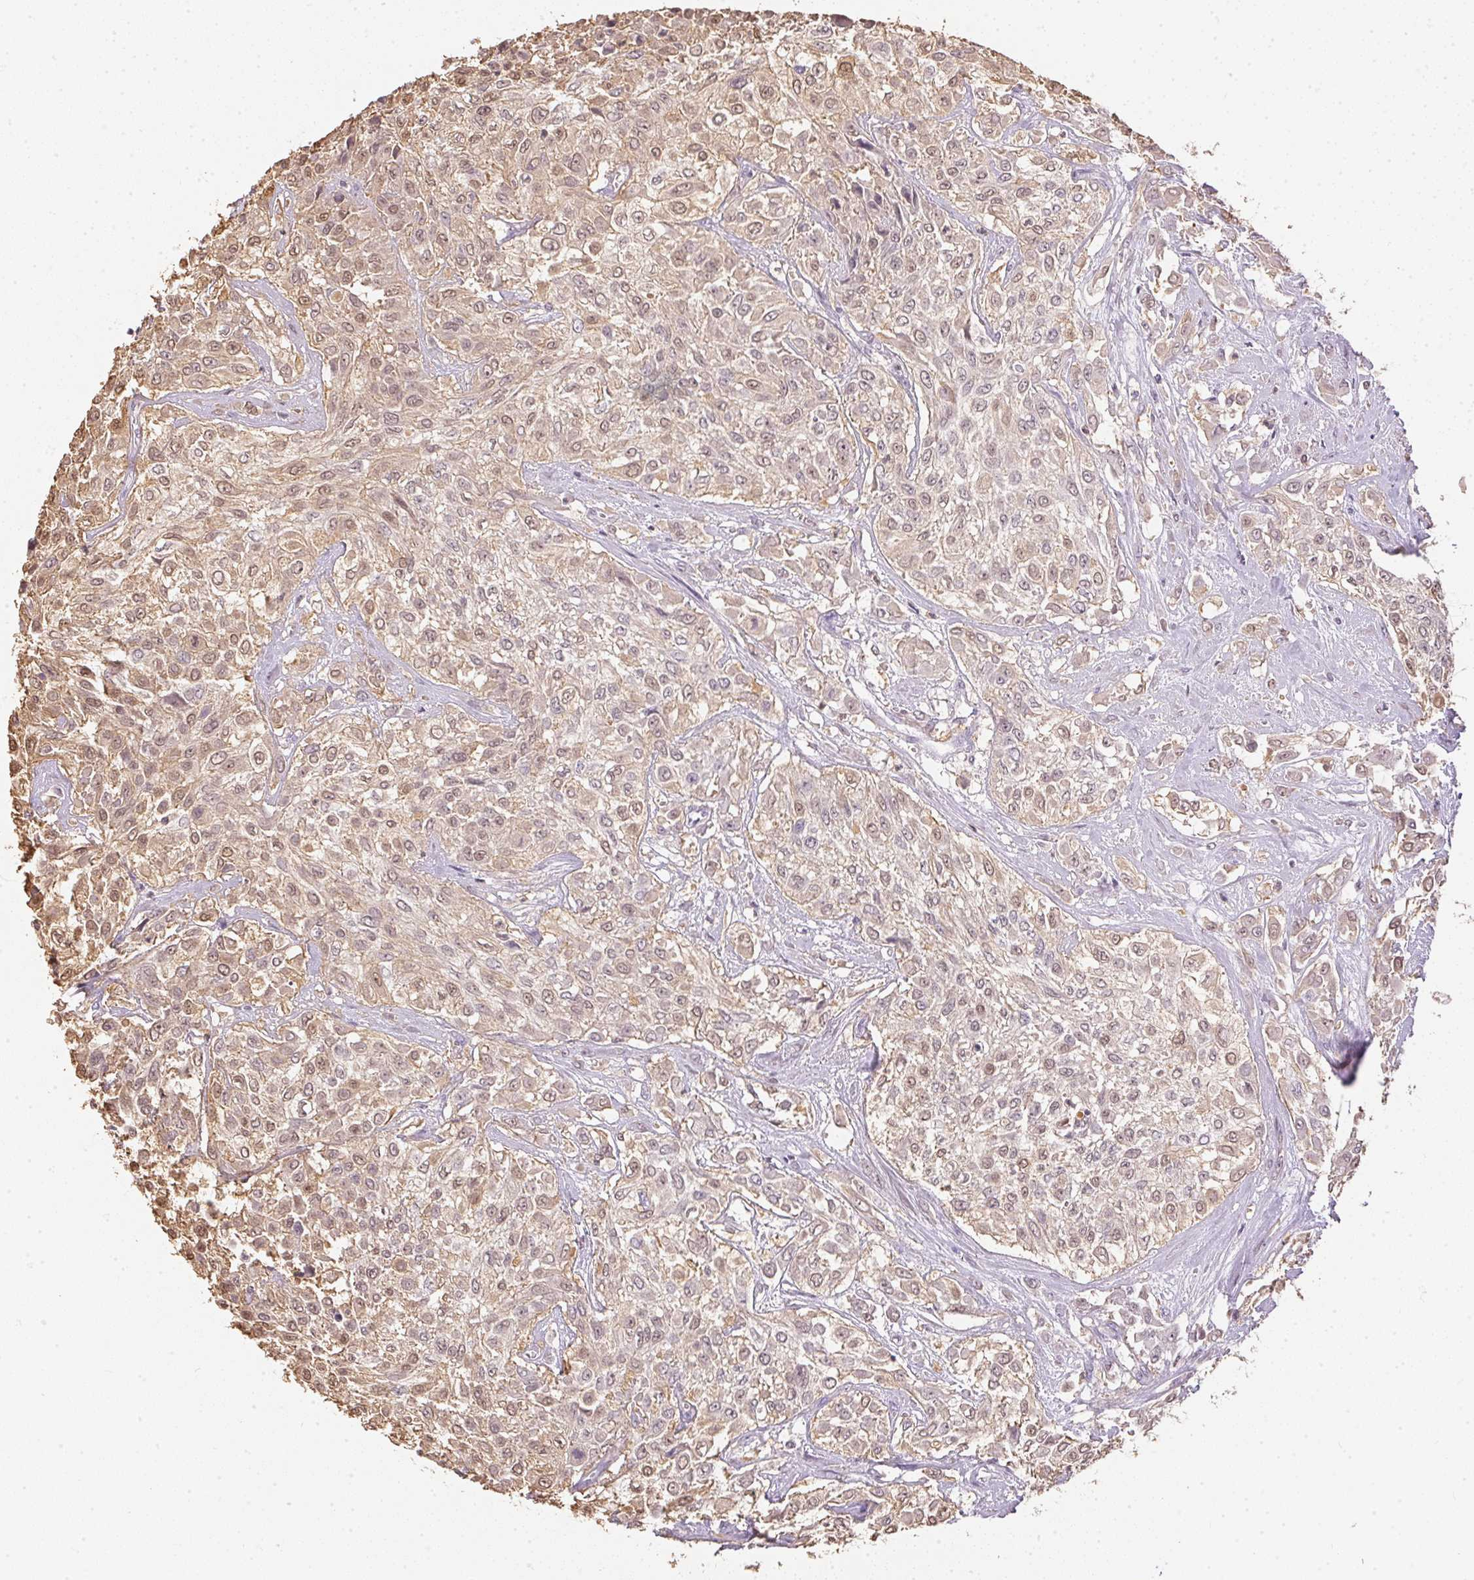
{"staining": {"intensity": "weak", "quantity": ">75%", "location": "cytoplasmic/membranous,nuclear"}, "tissue": "urothelial cancer", "cell_type": "Tumor cells", "image_type": "cancer", "snomed": [{"axis": "morphology", "description": "Urothelial carcinoma, High grade"}, {"axis": "topography", "description": "Urinary bladder"}], "caption": "Tumor cells demonstrate low levels of weak cytoplasmic/membranous and nuclear staining in approximately >75% of cells in human urothelial carcinoma (high-grade).", "gene": "S100A3", "patient": {"sex": "male", "age": 57}}